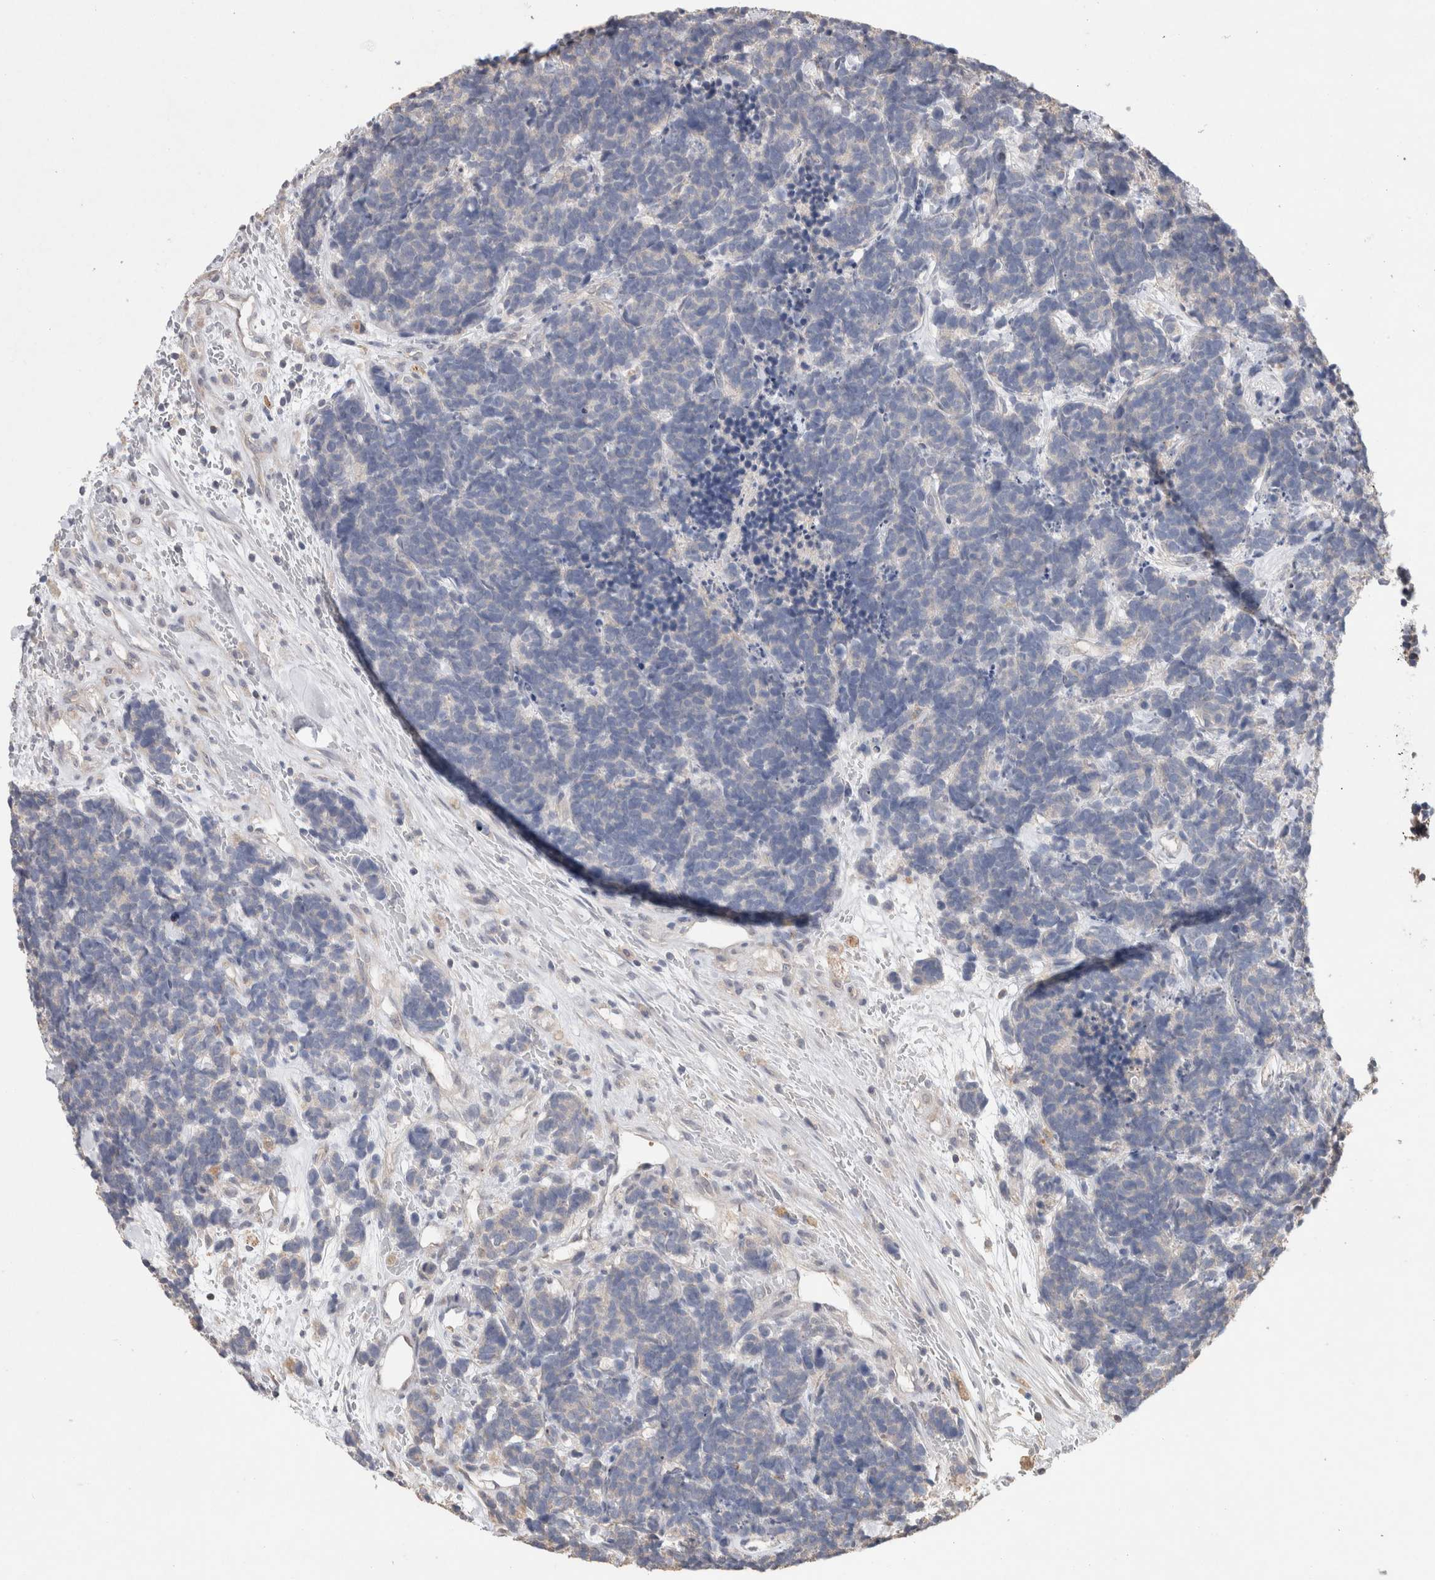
{"staining": {"intensity": "negative", "quantity": "none", "location": "none"}, "tissue": "carcinoid", "cell_type": "Tumor cells", "image_type": "cancer", "snomed": [{"axis": "morphology", "description": "Carcinoma, NOS"}, {"axis": "morphology", "description": "Carcinoid, malignant, NOS"}, {"axis": "topography", "description": "Urinary bladder"}], "caption": "Immunohistochemical staining of carcinoid (malignant) displays no significant positivity in tumor cells.", "gene": "TRIM5", "patient": {"sex": "male", "age": 57}}